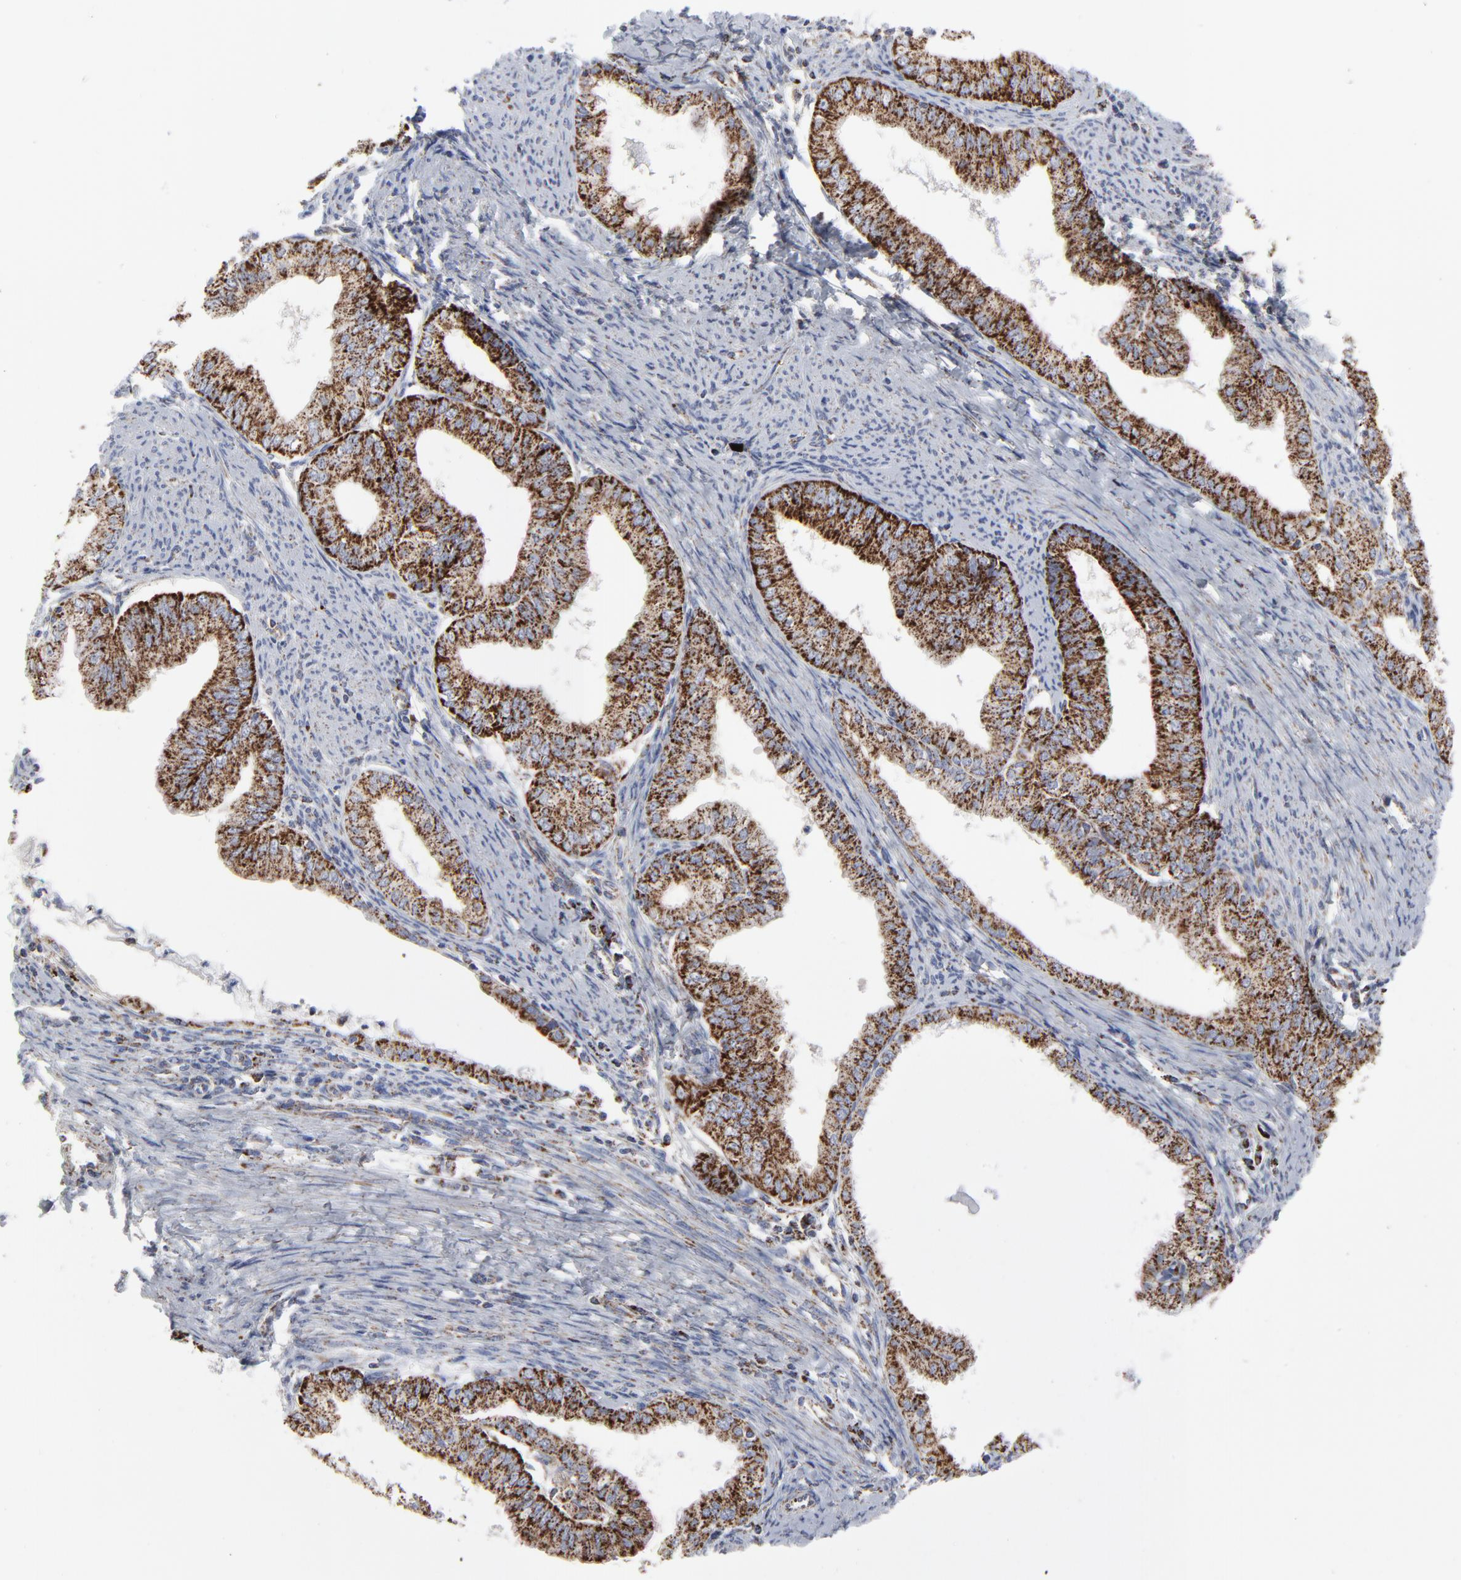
{"staining": {"intensity": "moderate", "quantity": ">75%", "location": "cytoplasmic/membranous"}, "tissue": "endometrial cancer", "cell_type": "Tumor cells", "image_type": "cancer", "snomed": [{"axis": "morphology", "description": "Adenocarcinoma, NOS"}, {"axis": "topography", "description": "Endometrium"}], "caption": "IHC of human endometrial cancer (adenocarcinoma) reveals medium levels of moderate cytoplasmic/membranous staining in about >75% of tumor cells.", "gene": "TXNRD2", "patient": {"sex": "female", "age": 76}}